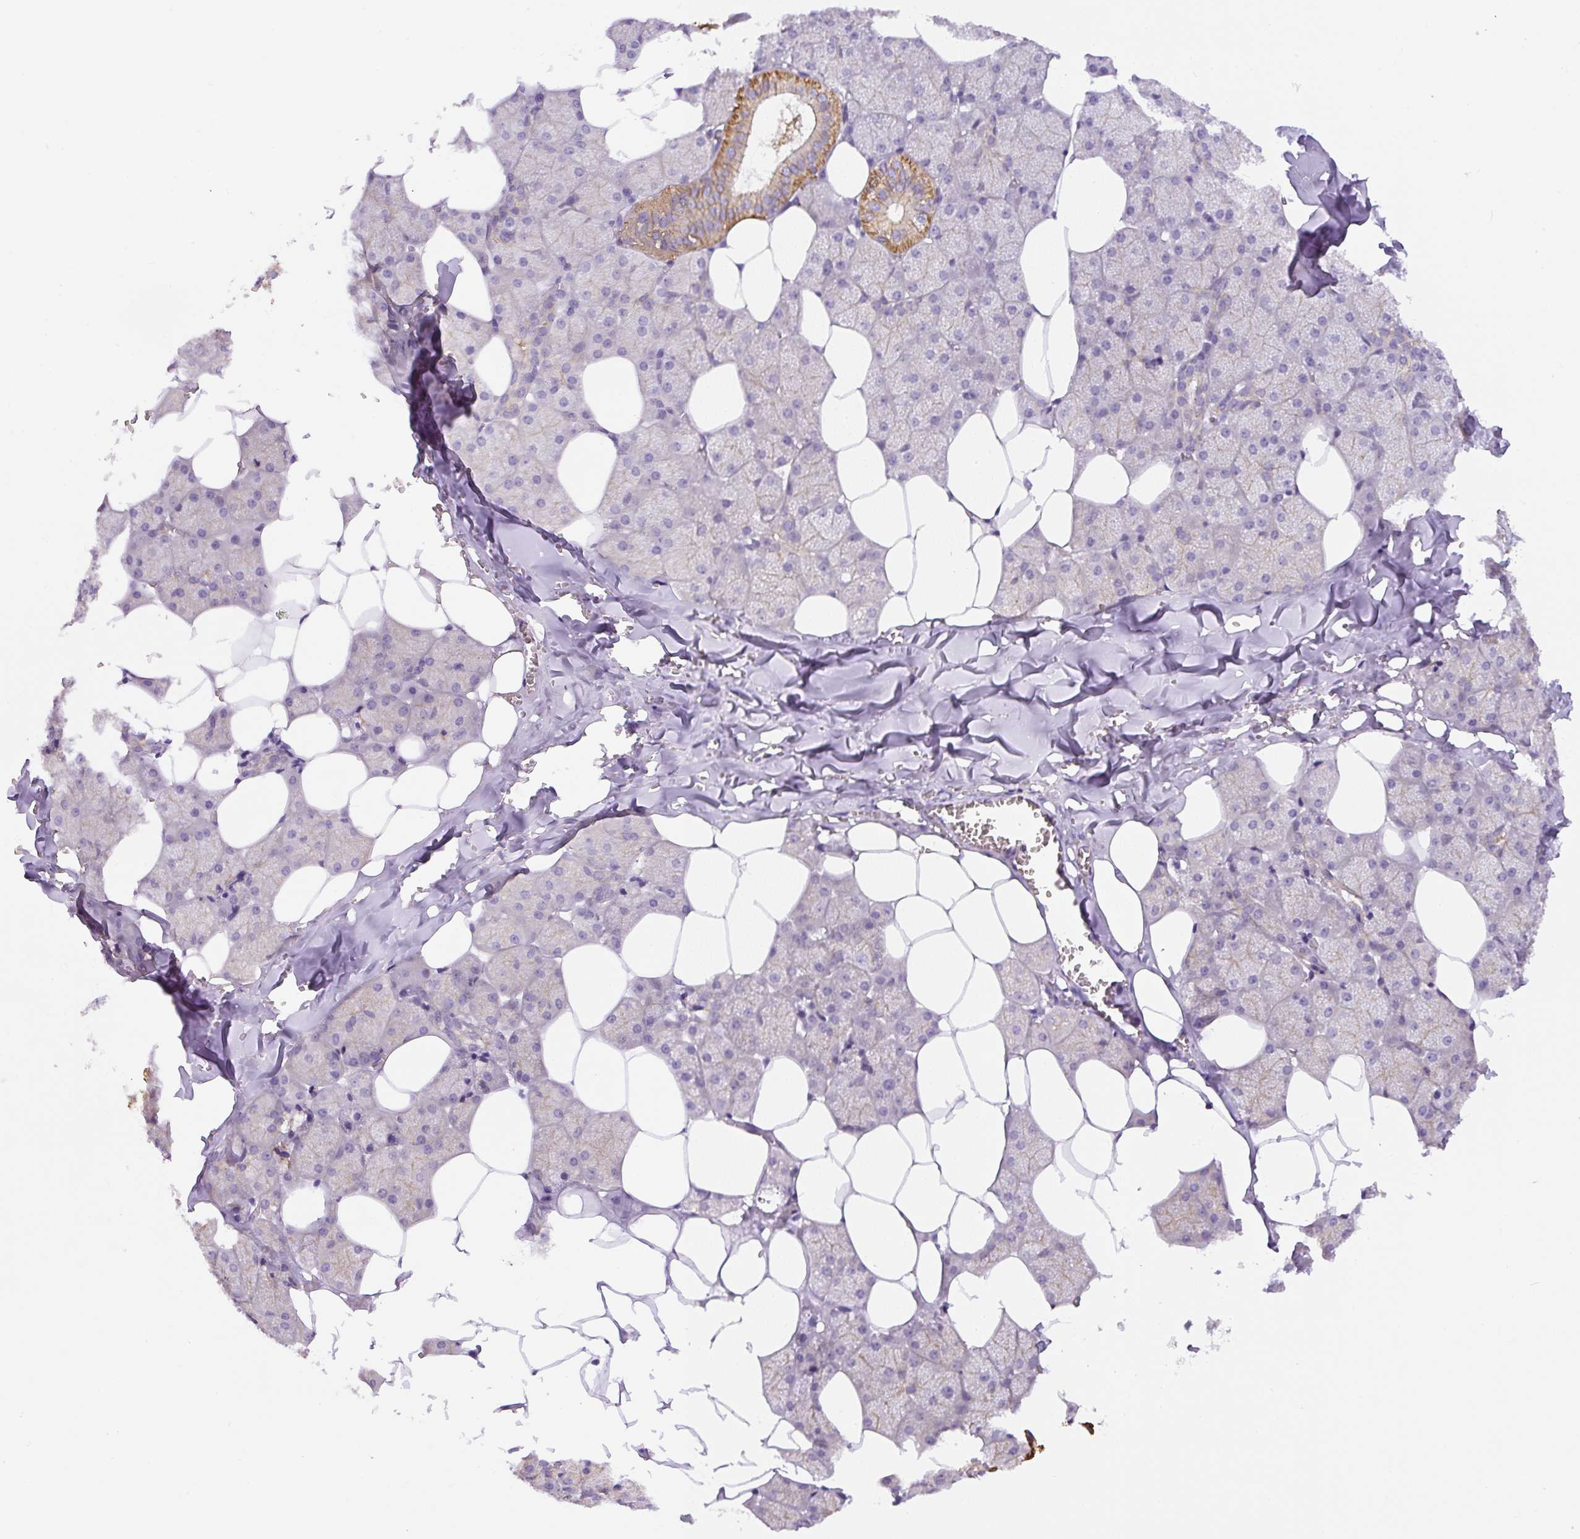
{"staining": {"intensity": "strong", "quantity": "25%-75%", "location": "cytoplasmic/membranous"}, "tissue": "salivary gland", "cell_type": "Glandular cells", "image_type": "normal", "snomed": [{"axis": "morphology", "description": "Normal tissue, NOS"}, {"axis": "topography", "description": "Salivary gland"}, {"axis": "topography", "description": "Peripheral nerve tissue"}], "caption": "Immunohistochemistry (IHC) of benign salivary gland displays high levels of strong cytoplasmic/membranous expression in about 25%-75% of glandular cells.", "gene": "ADAMTS19", "patient": {"sex": "male", "age": 38}}